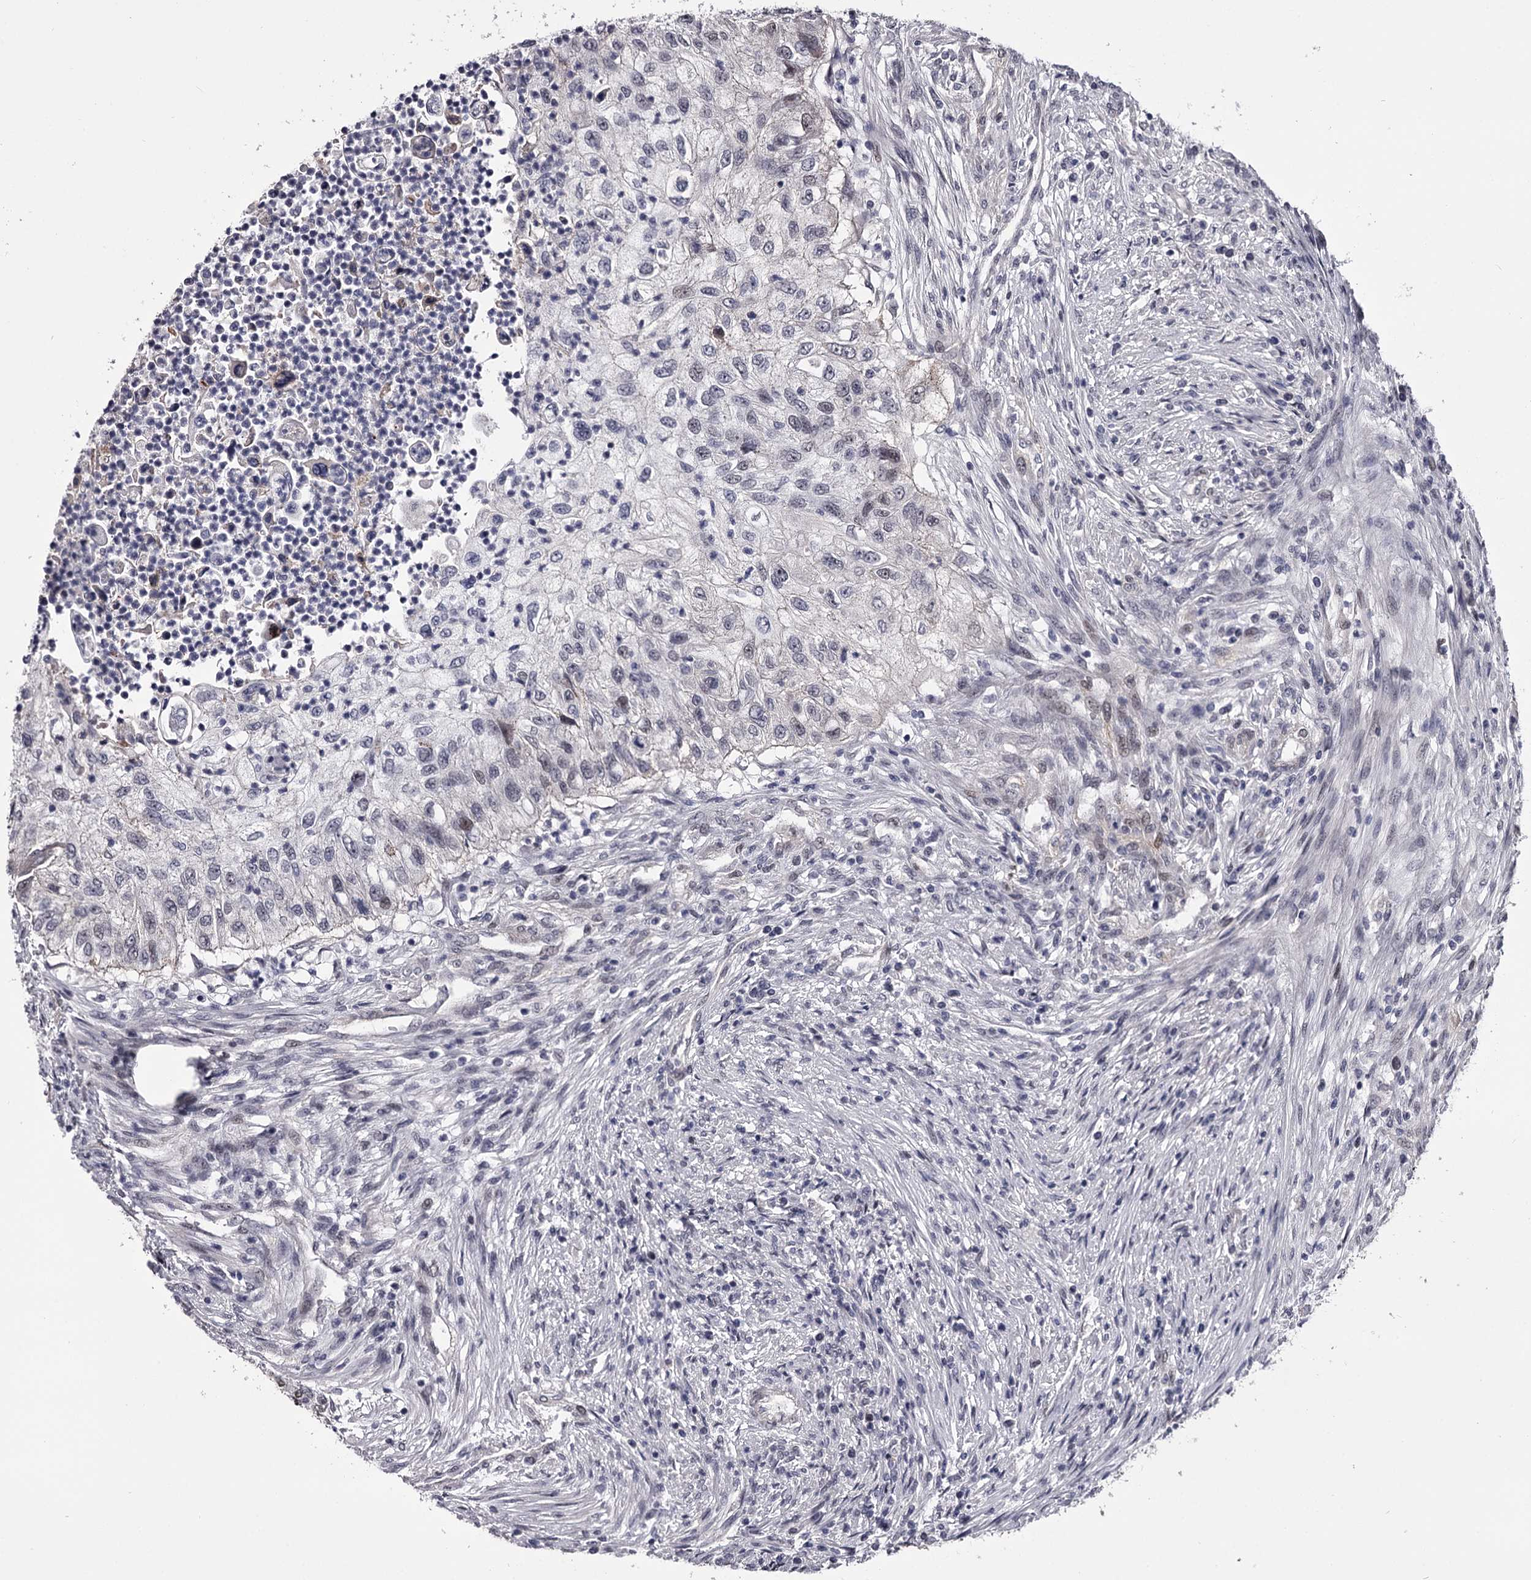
{"staining": {"intensity": "negative", "quantity": "none", "location": "none"}, "tissue": "urothelial cancer", "cell_type": "Tumor cells", "image_type": "cancer", "snomed": [{"axis": "morphology", "description": "Urothelial carcinoma, High grade"}, {"axis": "topography", "description": "Urinary bladder"}], "caption": "Urothelial carcinoma (high-grade) was stained to show a protein in brown. There is no significant positivity in tumor cells.", "gene": "OVOL2", "patient": {"sex": "female", "age": 60}}